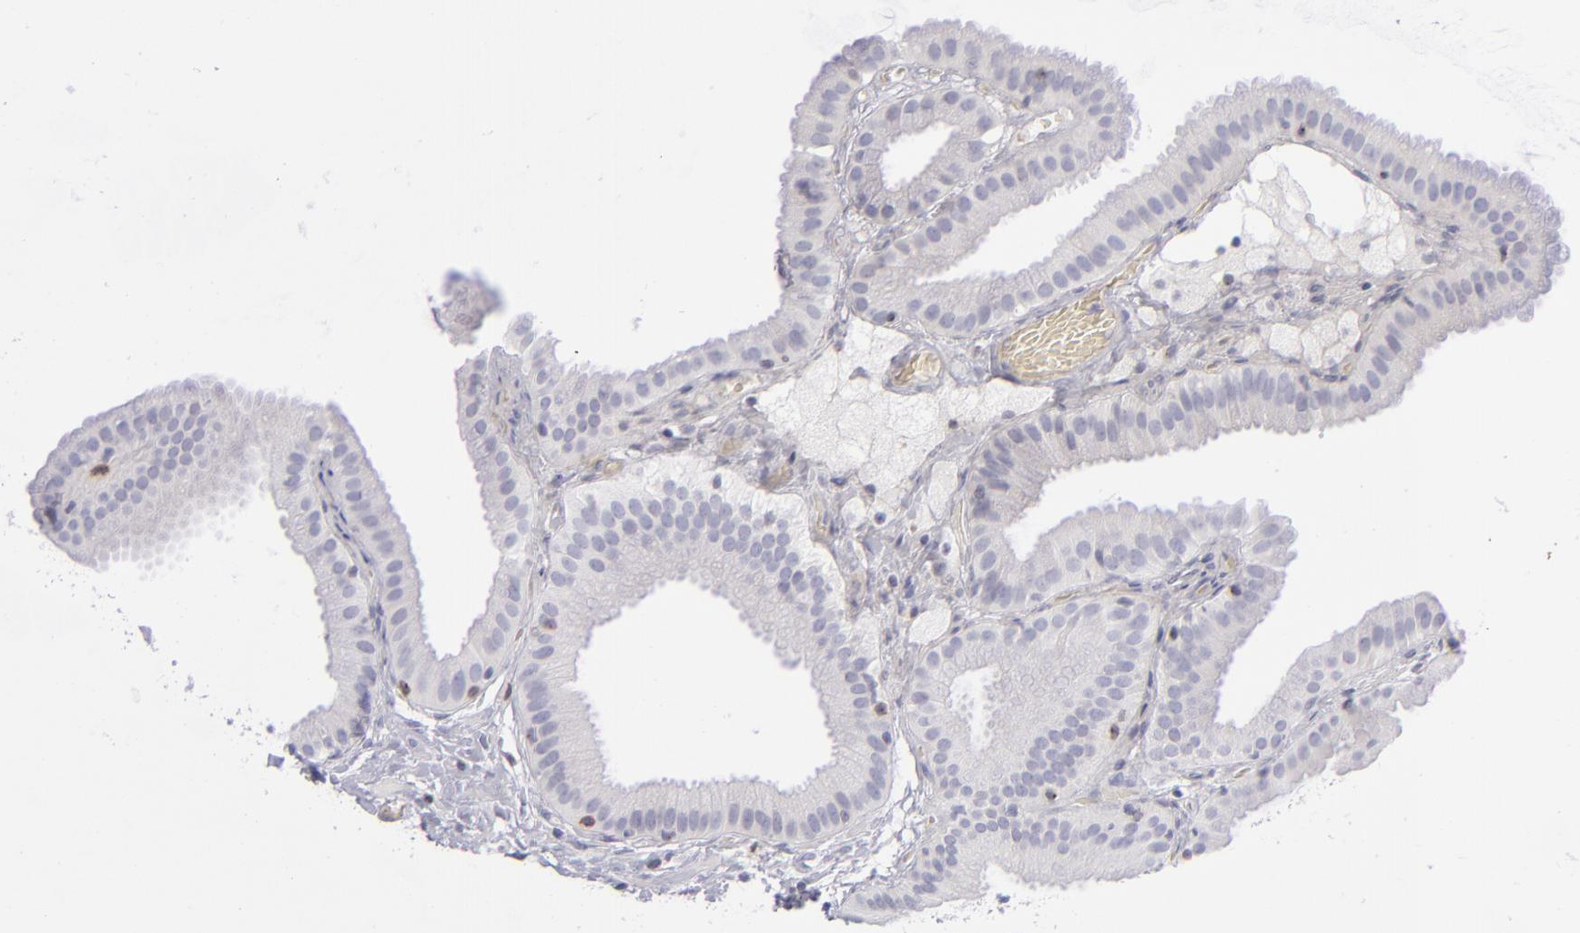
{"staining": {"intensity": "negative", "quantity": "none", "location": "none"}, "tissue": "gallbladder", "cell_type": "Glandular cells", "image_type": "normal", "snomed": [{"axis": "morphology", "description": "Normal tissue, NOS"}, {"axis": "topography", "description": "Gallbladder"}], "caption": "Immunohistochemical staining of normal gallbladder demonstrates no significant positivity in glandular cells.", "gene": "CD27", "patient": {"sex": "female", "age": 63}}